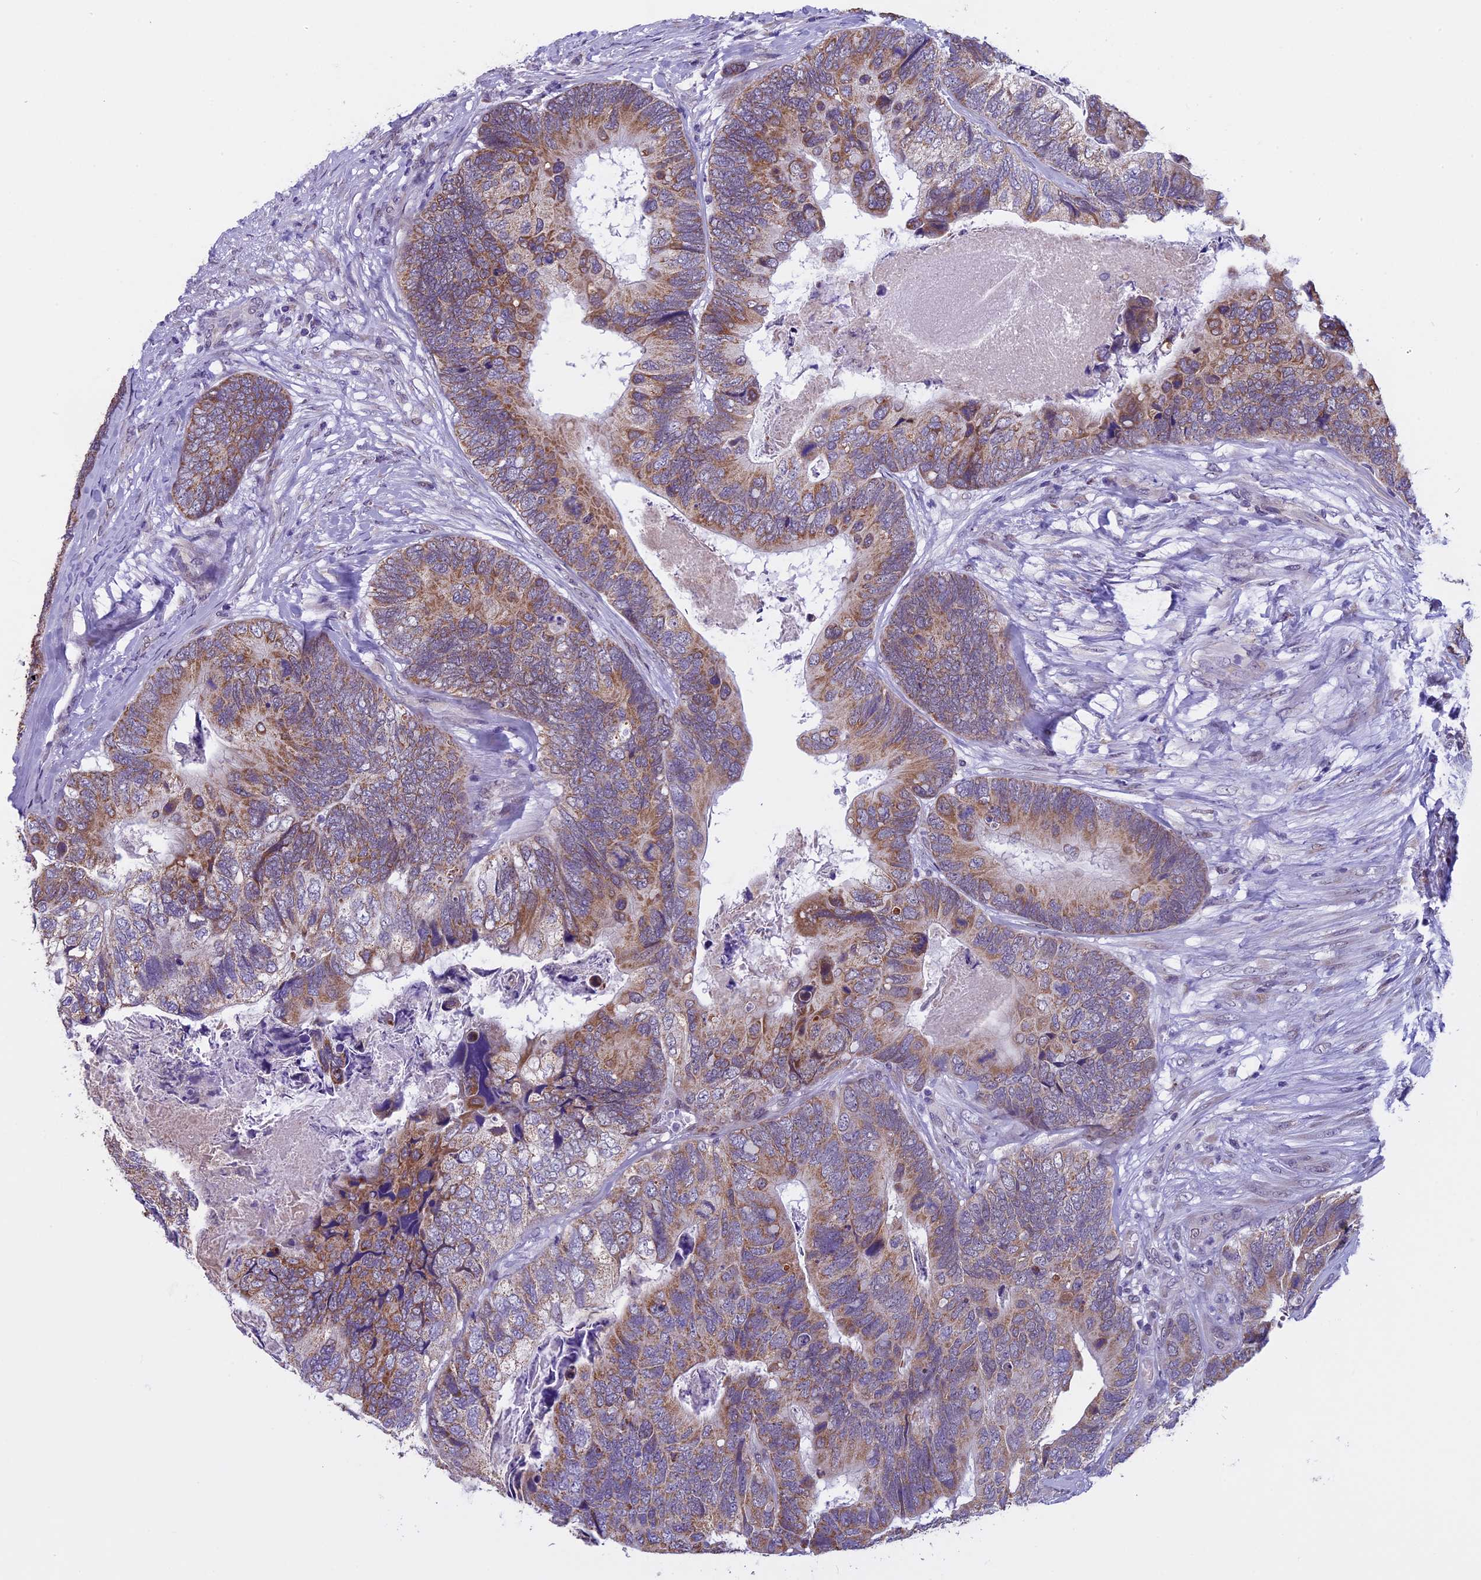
{"staining": {"intensity": "moderate", "quantity": ">75%", "location": "cytoplasmic/membranous"}, "tissue": "colorectal cancer", "cell_type": "Tumor cells", "image_type": "cancer", "snomed": [{"axis": "morphology", "description": "Adenocarcinoma, NOS"}, {"axis": "topography", "description": "Colon"}], "caption": "Protein staining of colorectal adenocarcinoma tissue displays moderate cytoplasmic/membranous expression in approximately >75% of tumor cells.", "gene": "ZNF317", "patient": {"sex": "female", "age": 67}}